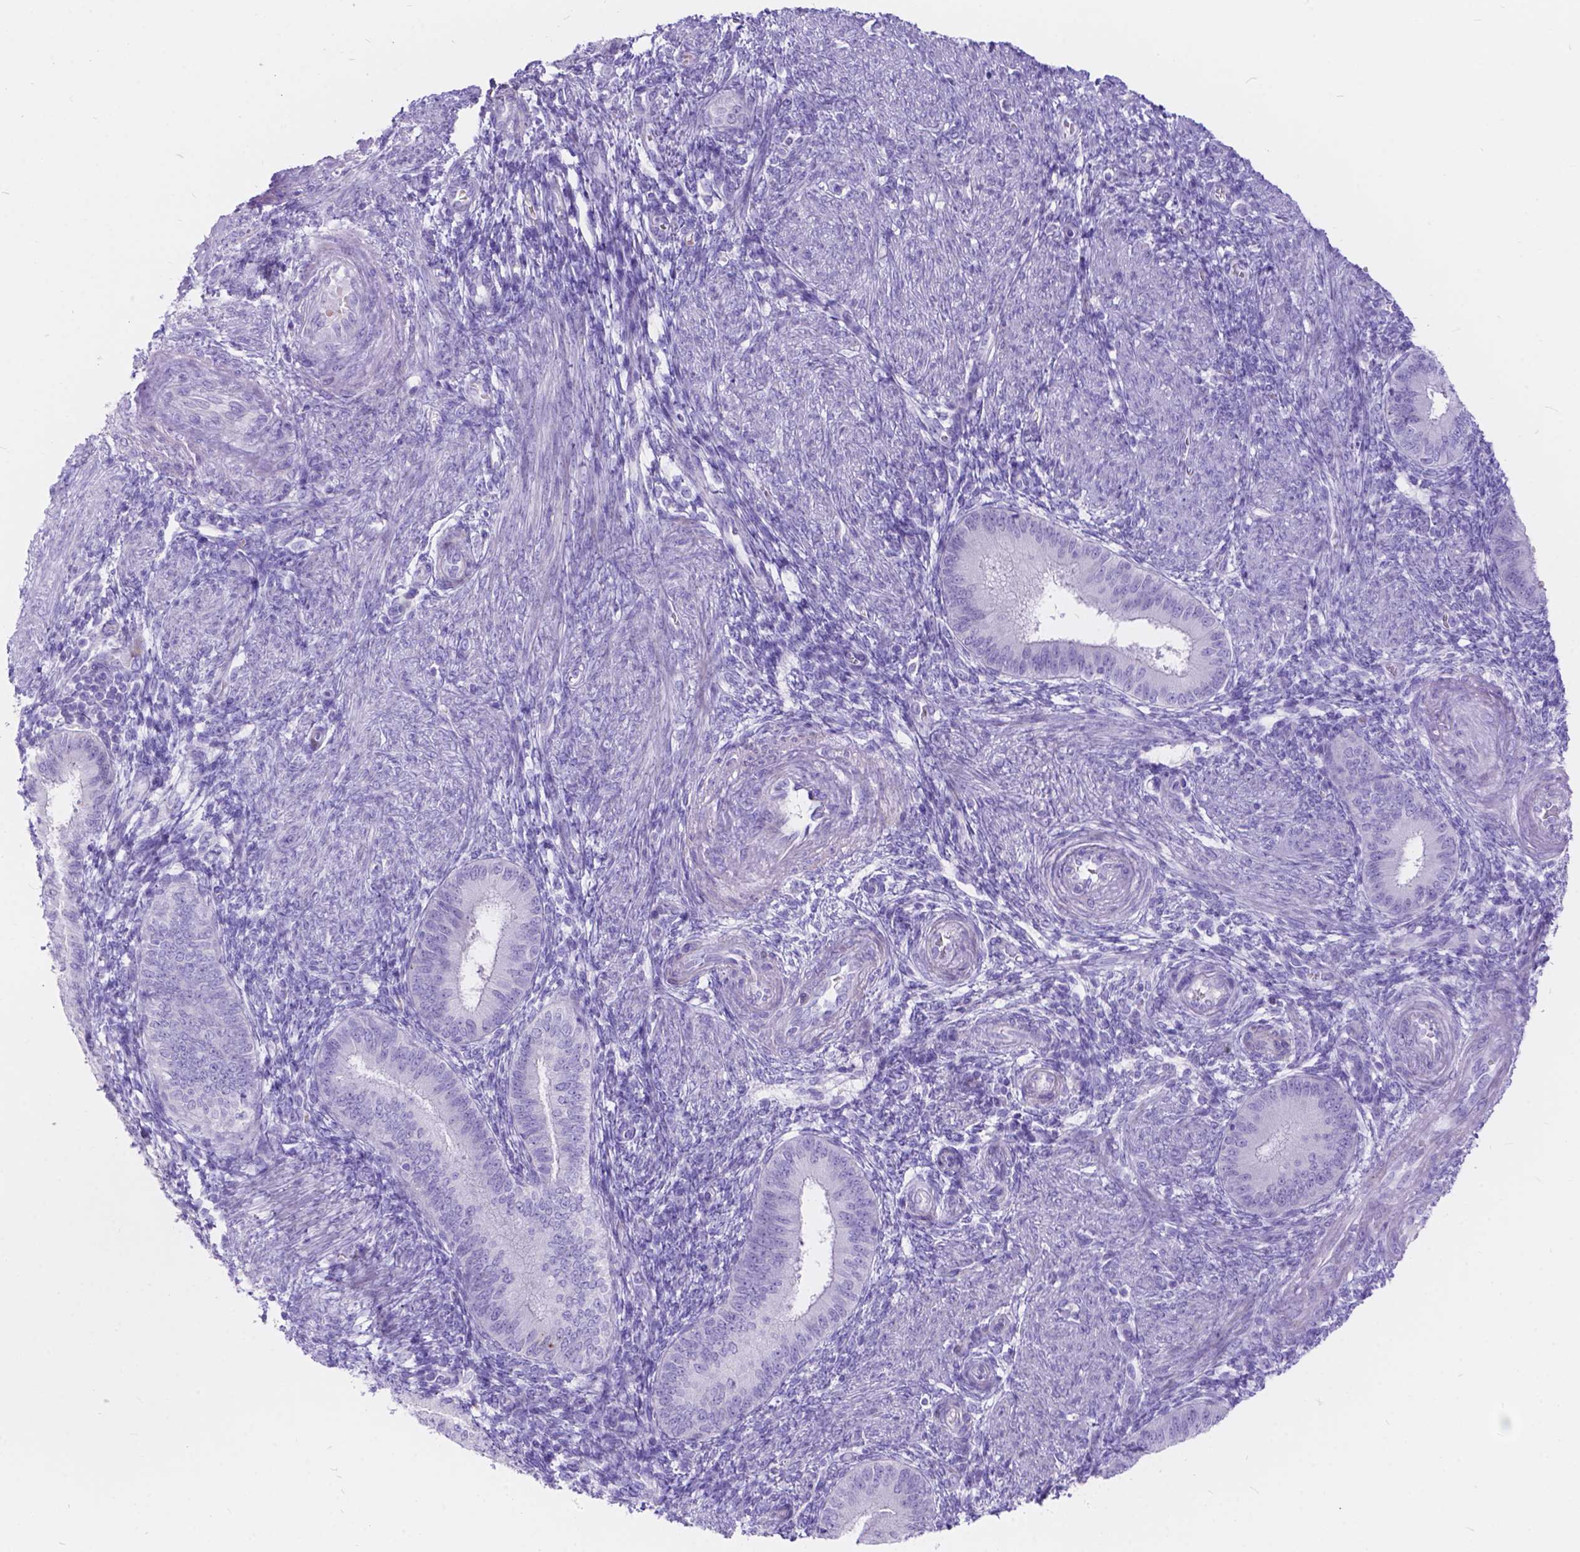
{"staining": {"intensity": "negative", "quantity": "none", "location": "none"}, "tissue": "endometrium", "cell_type": "Cells in endometrial stroma", "image_type": "normal", "snomed": [{"axis": "morphology", "description": "Normal tissue, NOS"}, {"axis": "topography", "description": "Endometrium"}], "caption": "This is an immunohistochemistry histopathology image of normal endometrium. There is no positivity in cells in endometrial stroma.", "gene": "KLHL10", "patient": {"sex": "female", "age": 39}}